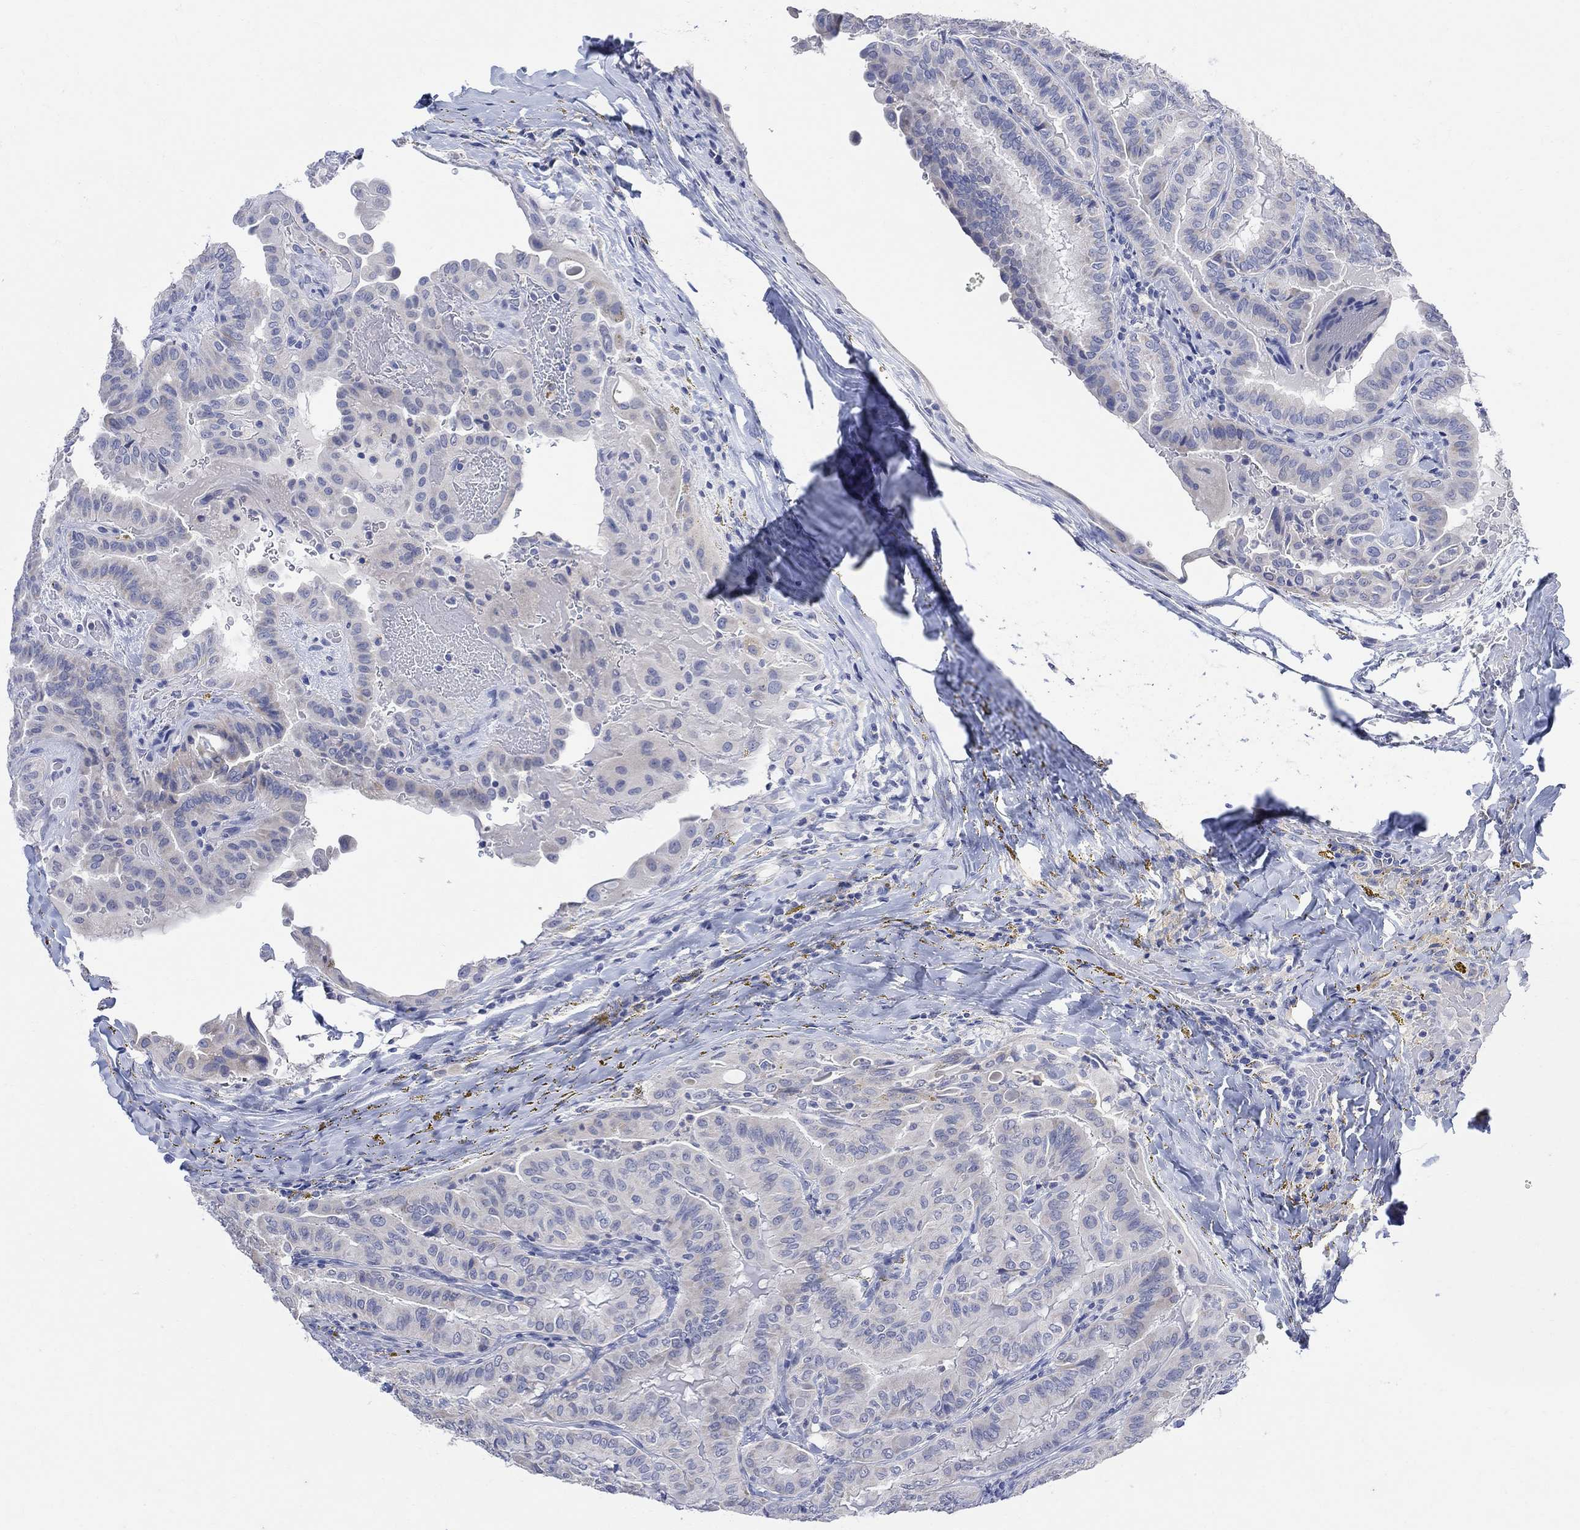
{"staining": {"intensity": "negative", "quantity": "none", "location": "none"}, "tissue": "thyroid cancer", "cell_type": "Tumor cells", "image_type": "cancer", "snomed": [{"axis": "morphology", "description": "Papillary adenocarcinoma, NOS"}, {"axis": "topography", "description": "Thyroid gland"}], "caption": "Immunohistochemistry (IHC) micrograph of neoplastic tissue: thyroid papillary adenocarcinoma stained with DAB shows no significant protein expression in tumor cells.", "gene": "FBP2", "patient": {"sex": "female", "age": 68}}